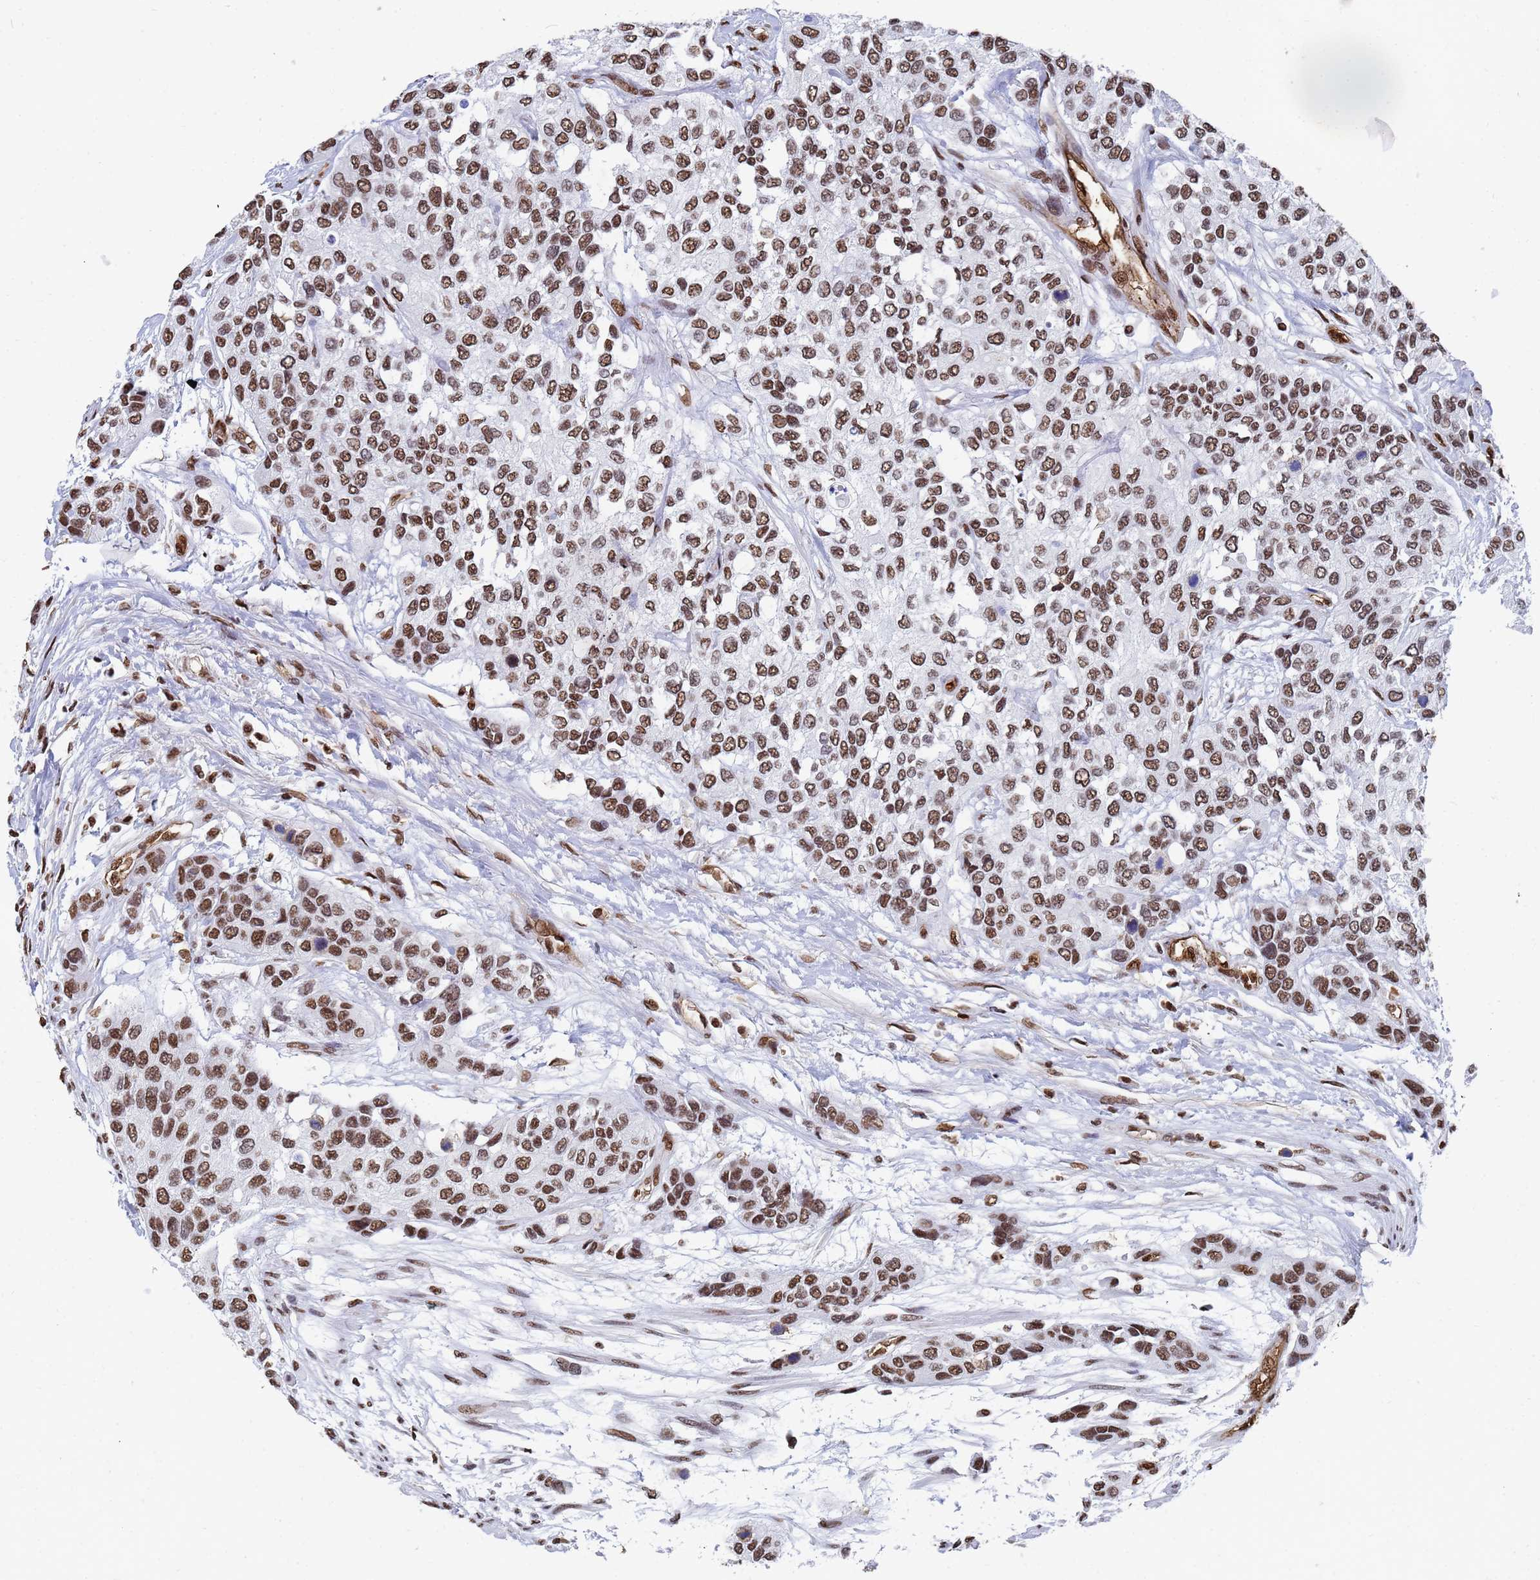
{"staining": {"intensity": "moderate", "quantity": ">75%", "location": "nuclear"}, "tissue": "urothelial cancer", "cell_type": "Tumor cells", "image_type": "cancer", "snomed": [{"axis": "morphology", "description": "Normal tissue, NOS"}, {"axis": "morphology", "description": "Urothelial carcinoma, High grade"}, {"axis": "topography", "description": "Vascular tissue"}, {"axis": "topography", "description": "Urinary bladder"}], "caption": "Immunohistochemical staining of human high-grade urothelial carcinoma demonstrates medium levels of moderate nuclear staining in approximately >75% of tumor cells. (DAB = brown stain, brightfield microscopy at high magnification).", "gene": "RAVER2", "patient": {"sex": "female", "age": 56}}